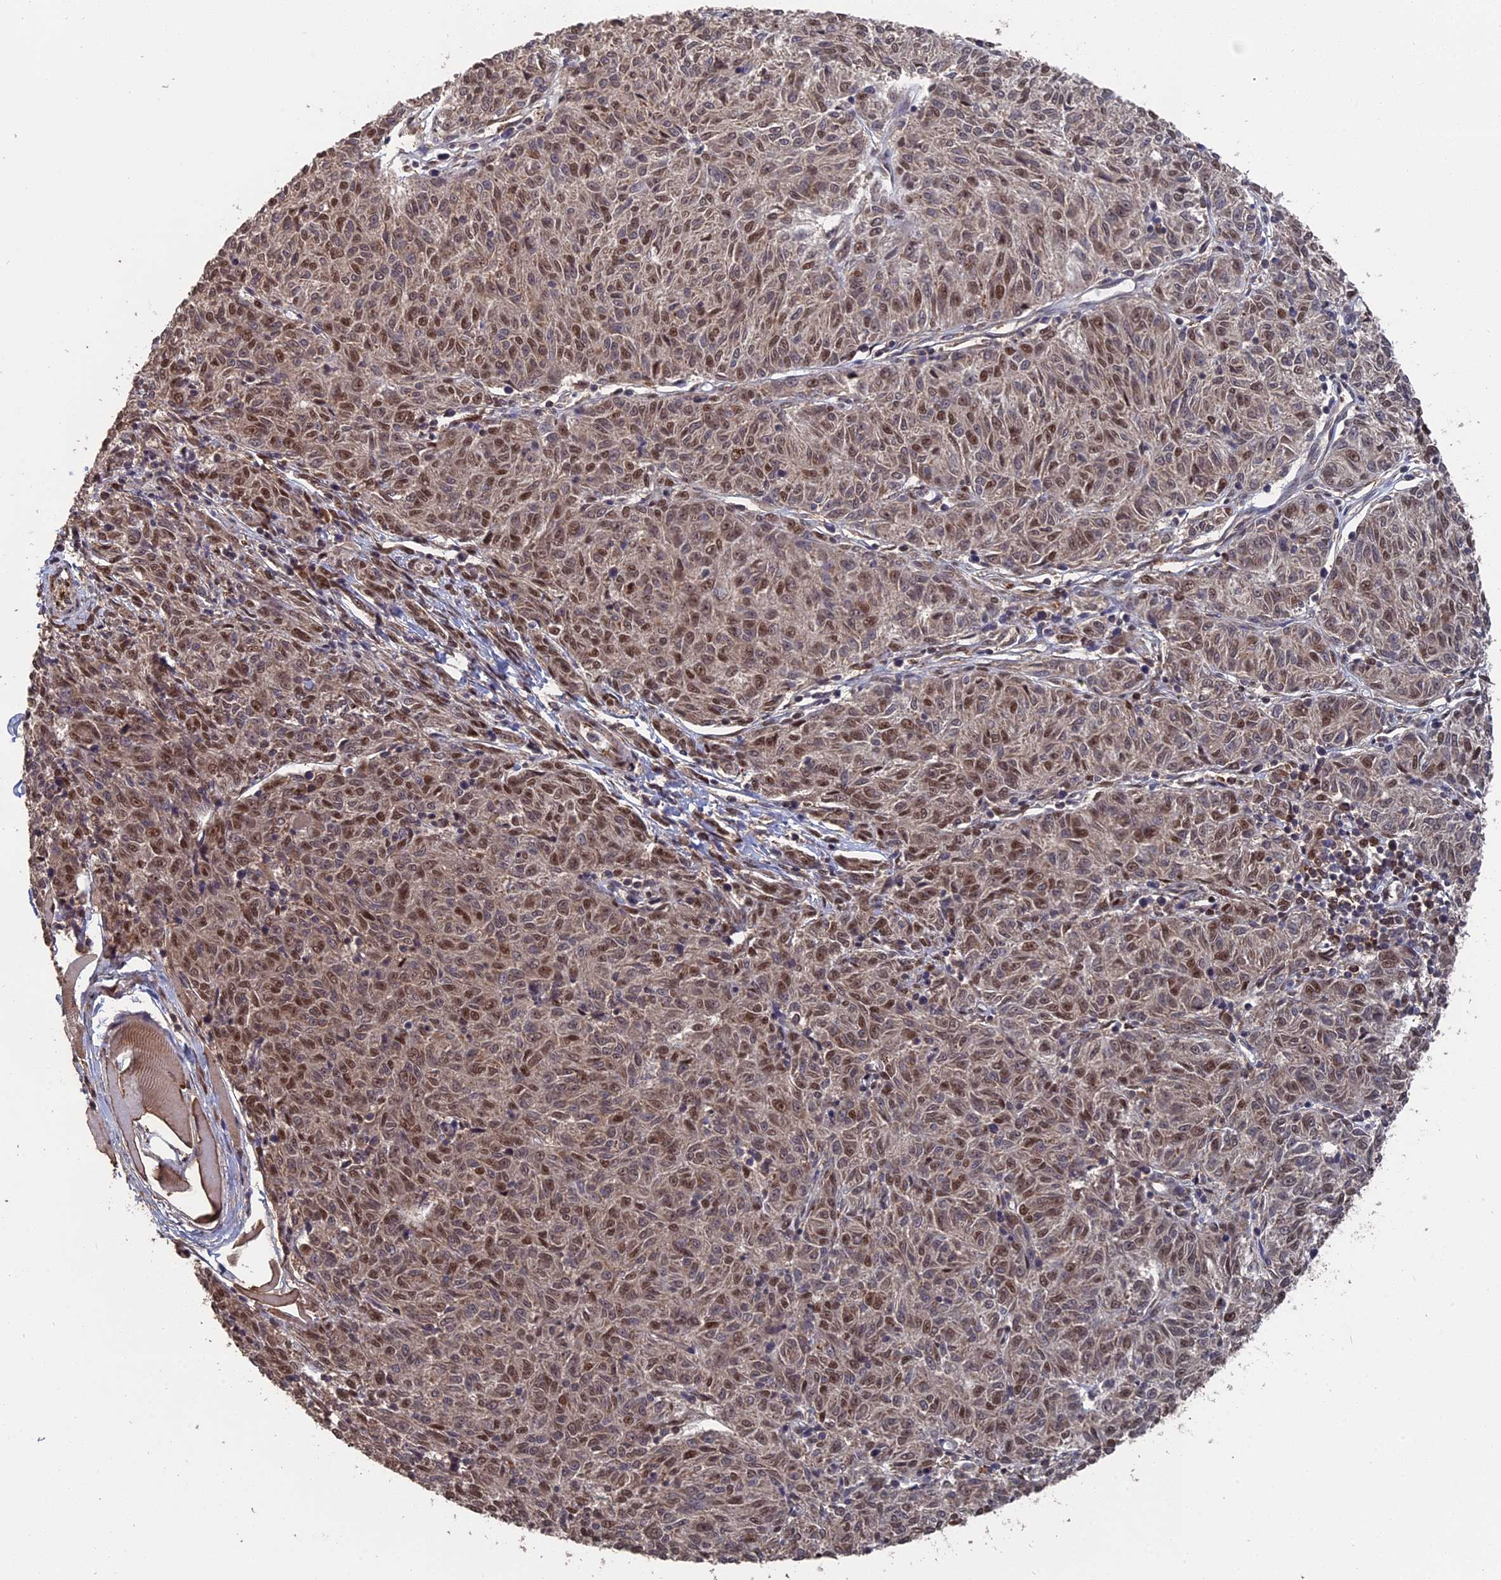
{"staining": {"intensity": "weak", "quantity": ">75%", "location": "nuclear"}, "tissue": "melanoma", "cell_type": "Tumor cells", "image_type": "cancer", "snomed": [{"axis": "morphology", "description": "Malignant melanoma, NOS"}, {"axis": "topography", "description": "Skin"}], "caption": "Human malignant melanoma stained for a protein (brown) demonstrates weak nuclear positive staining in about >75% of tumor cells.", "gene": "MYBL2", "patient": {"sex": "female", "age": 72}}